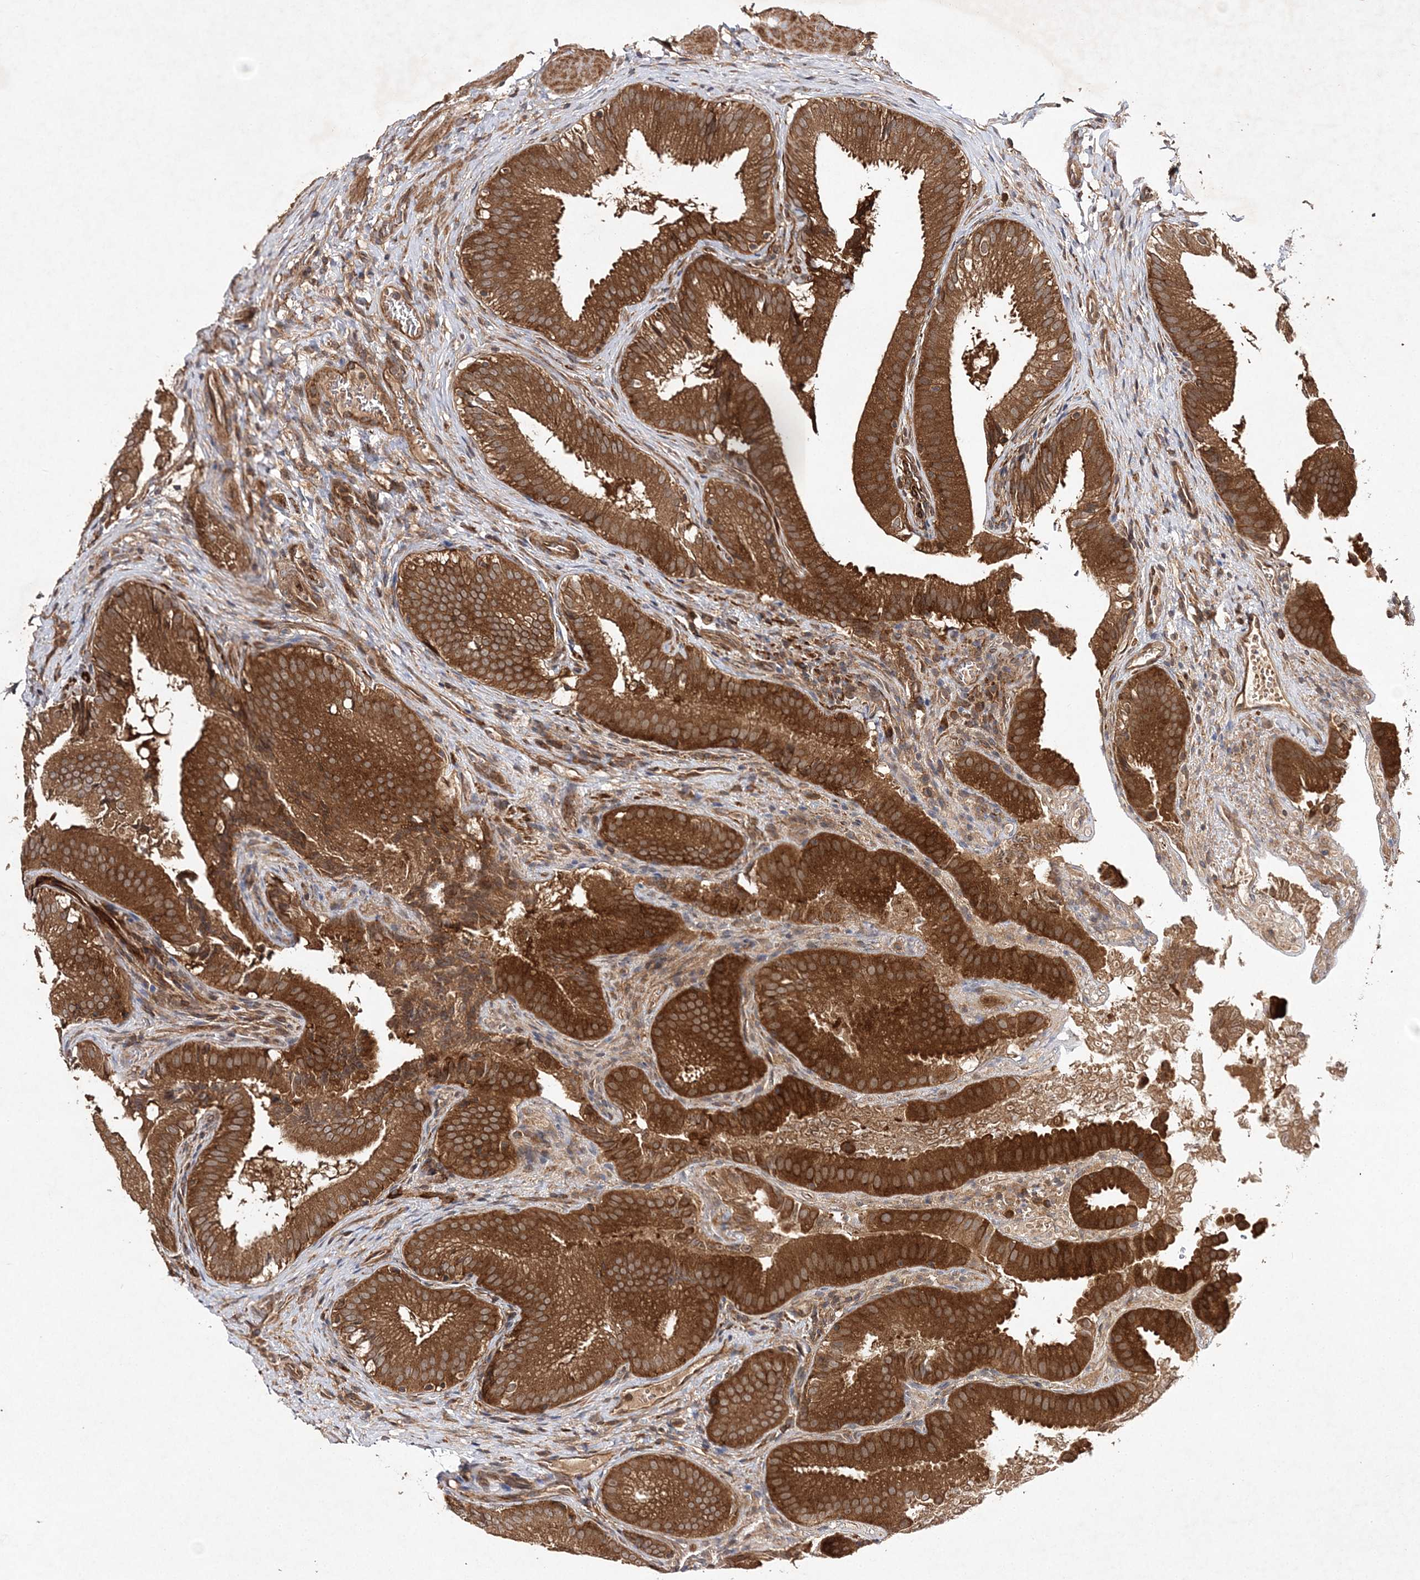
{"staining": {"intensity": "strong", "quantity": ">75%", "location": "cytoplasmic/membranous"}, "tissue": "gallbladder", "cell_type": "Glandular cells", "image_type": "normal", "snomed": [{"axis": "morphology", "description": "Normal tissue, NOS"}, {"axis": "topography", "description": "Gallbladder"}], "caption": "This histopathology image reveals unremarkable gallbladder stained with IHC to label a protein in brown. The cytoplasmic/membranous of glandular cells show strong positivity for the protein. Nuclei are counter-stained blue.", "gene": "TMEM9B", "patient": {"sex": "female", "age": 30}}